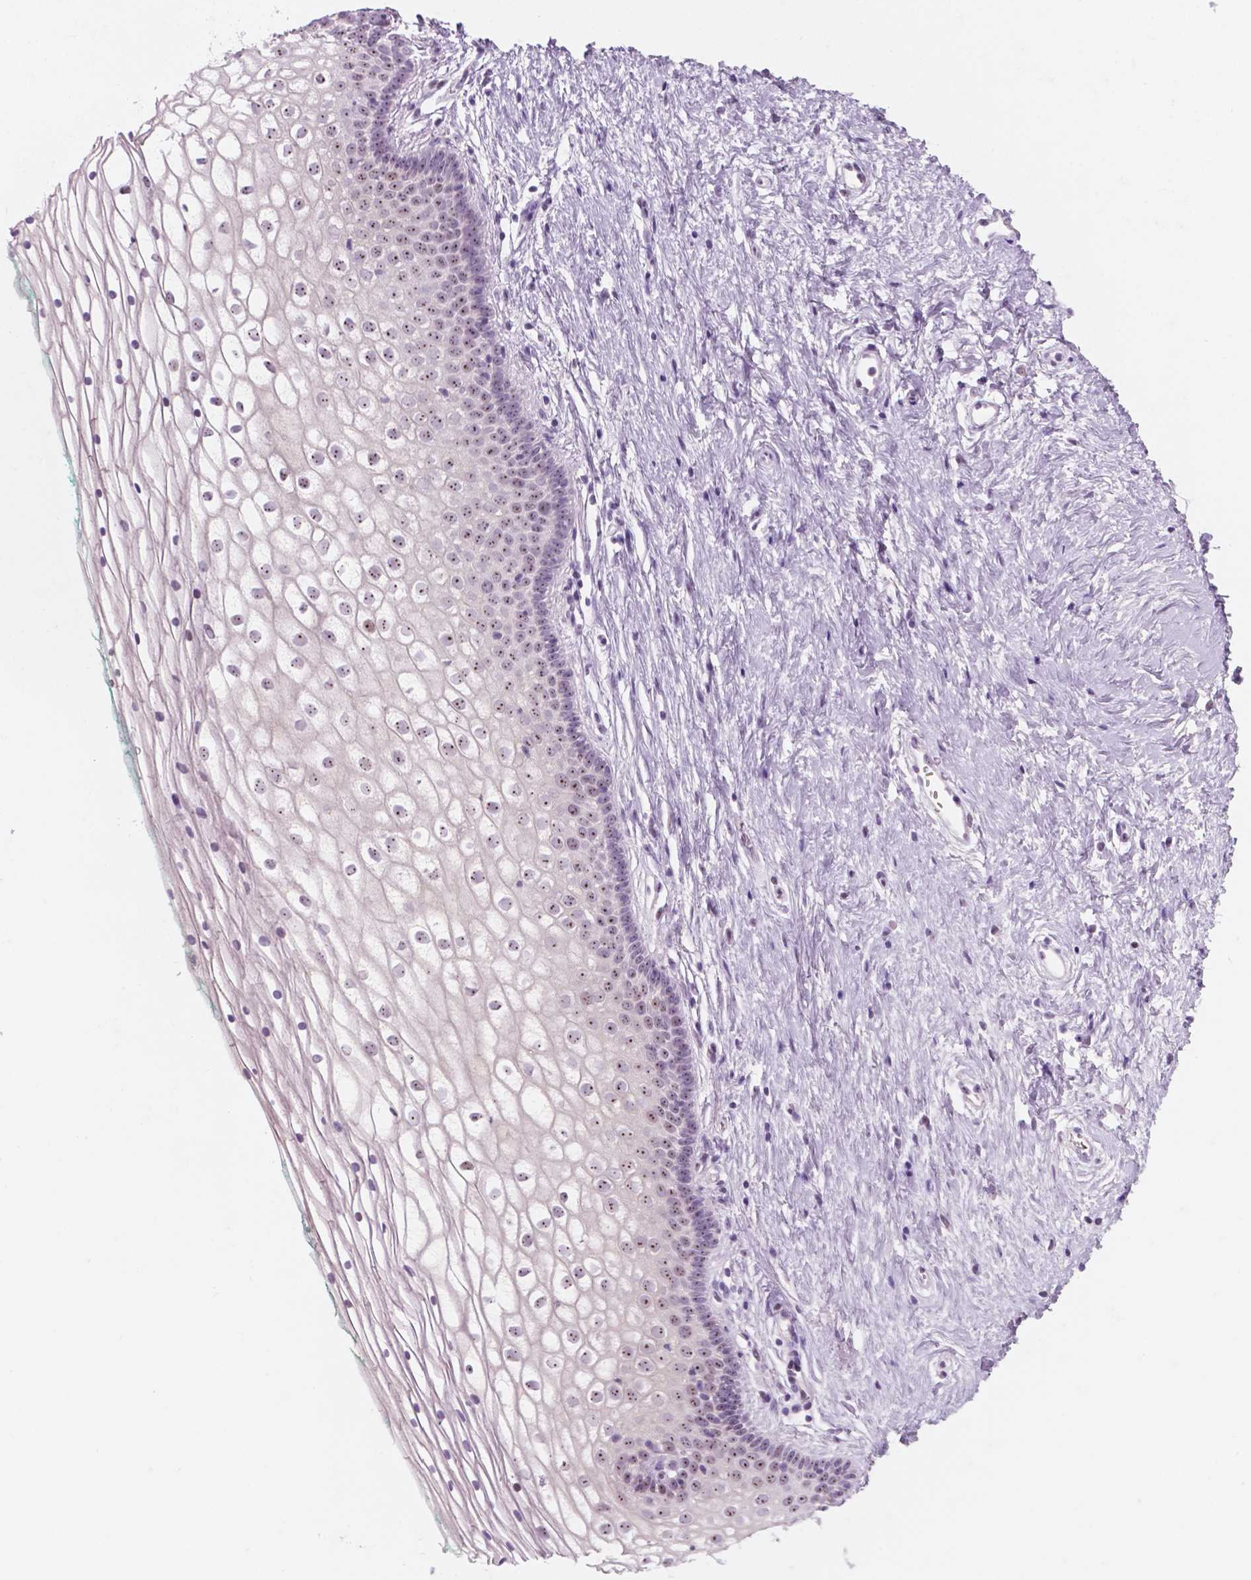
{"staining": {"intensity": "moderate", "quantity": "25%-75%", "location": "nuclear"}, "tissue": "vagina", "cell_type": "Squamous epithelial cells", "image_type": "normal", "snomed": [{"axis": "morphology", "description": "Normal tissue, NOS"}, {"axis": "topography", "description": "Vagina"}], "caption": "Protein expression analysis of benign vagina demonstrates moderate nuclear staining in about 25%-75% of squamous epithelial cells. The protein is stained brown, and the nuclei are stained in blue (DAB IHC with brightfield microscopy, high magnification).", "gene": "ZNF853", "patient": {"sex": "female", "age": 36}}